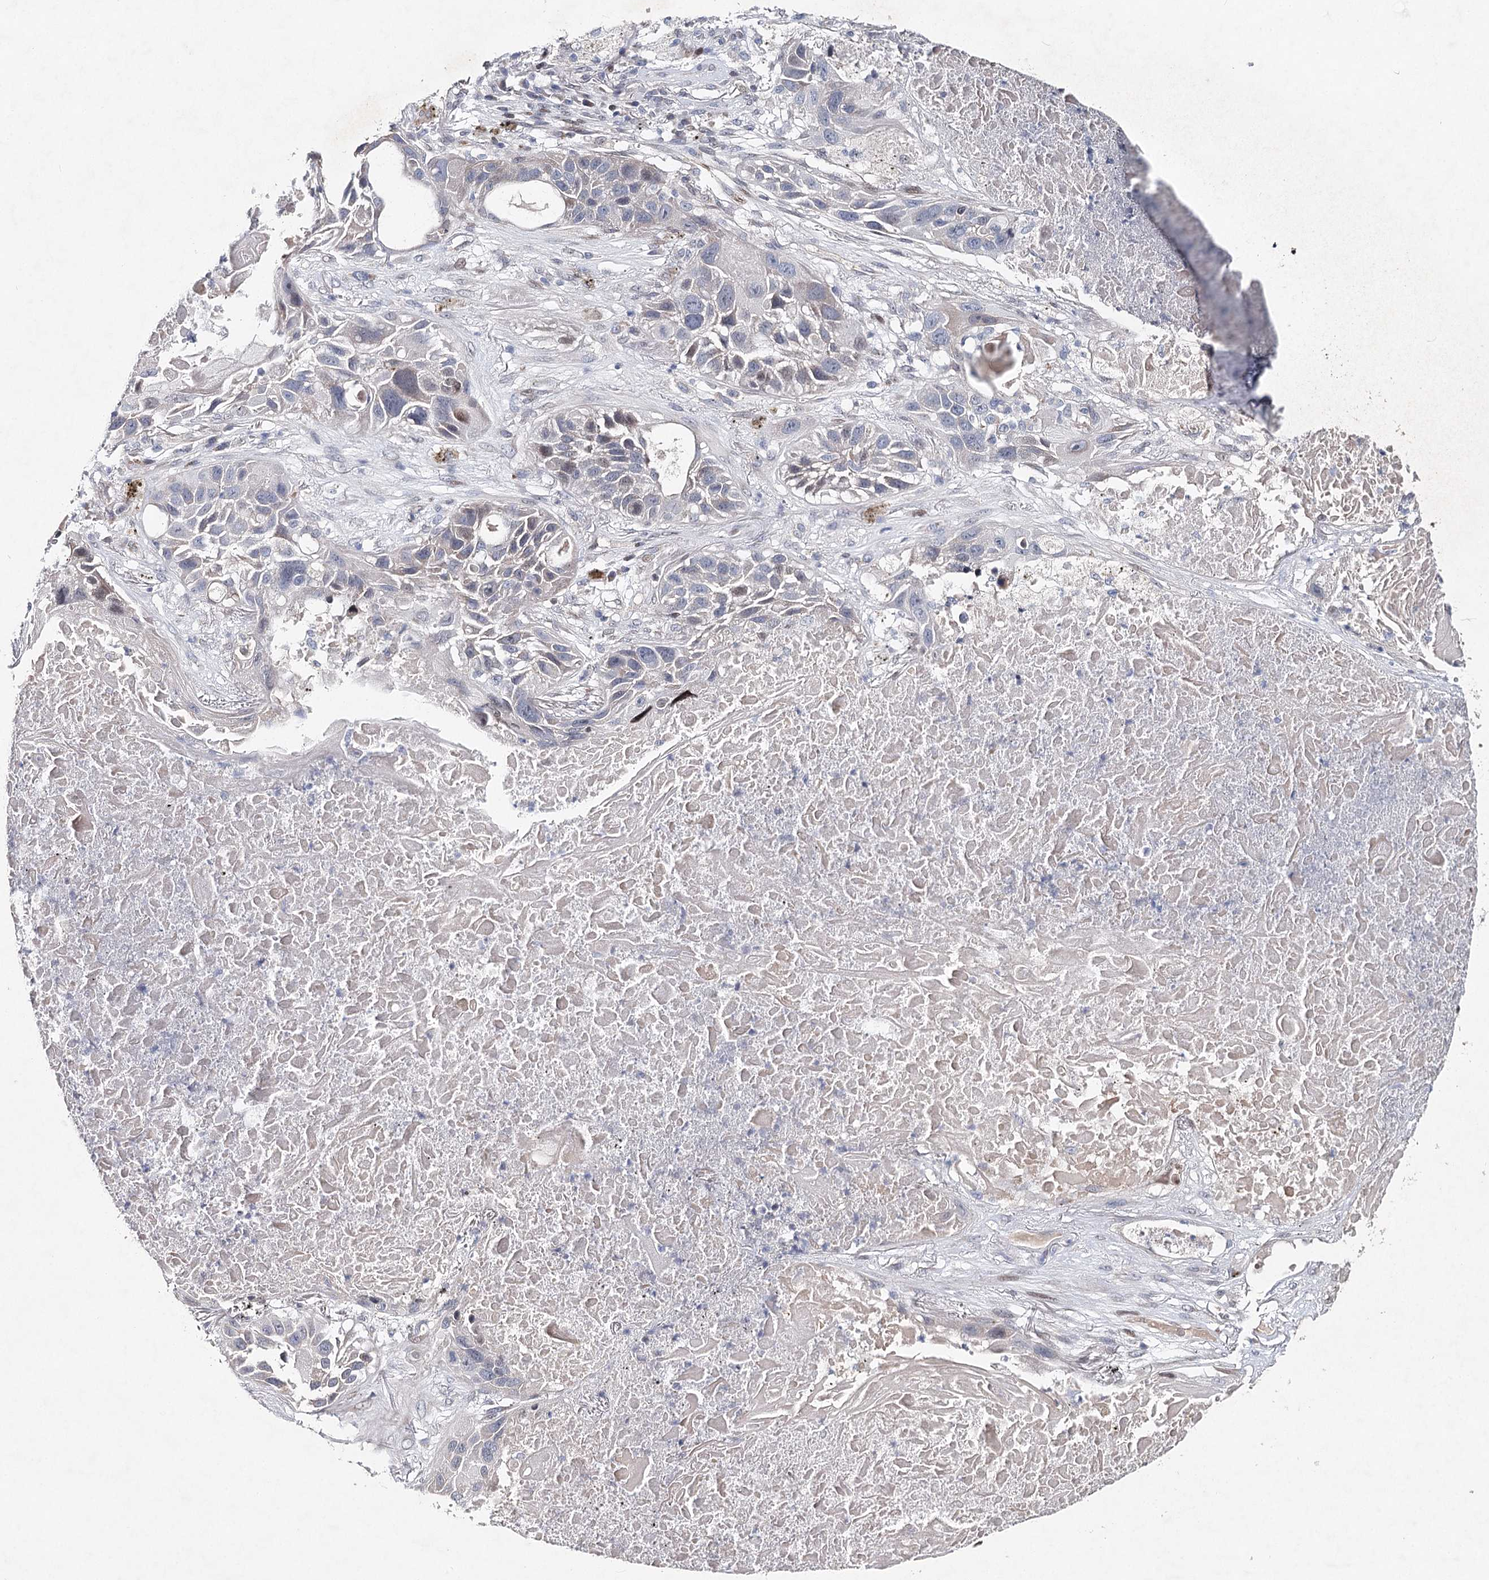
{"staining": {"intensity": "negative", "quantity": "none", "location": "none"}, "tissue": "lung cancer", "cell_type": "Tumor cells", "image_type": "cancer", "snomed": [{"axis": "morphology", "description": "Squamous cell carcinoma, NOS"}, {"axis": "topography", "description": "Lung"}], "caption": "Squamous cell carcinoma (lung) was stained to show a protein in brown. There is no significant expression in tumor cells.", "gene": "FRMD4A", "patient": {"sex": "male", "age": 57}}